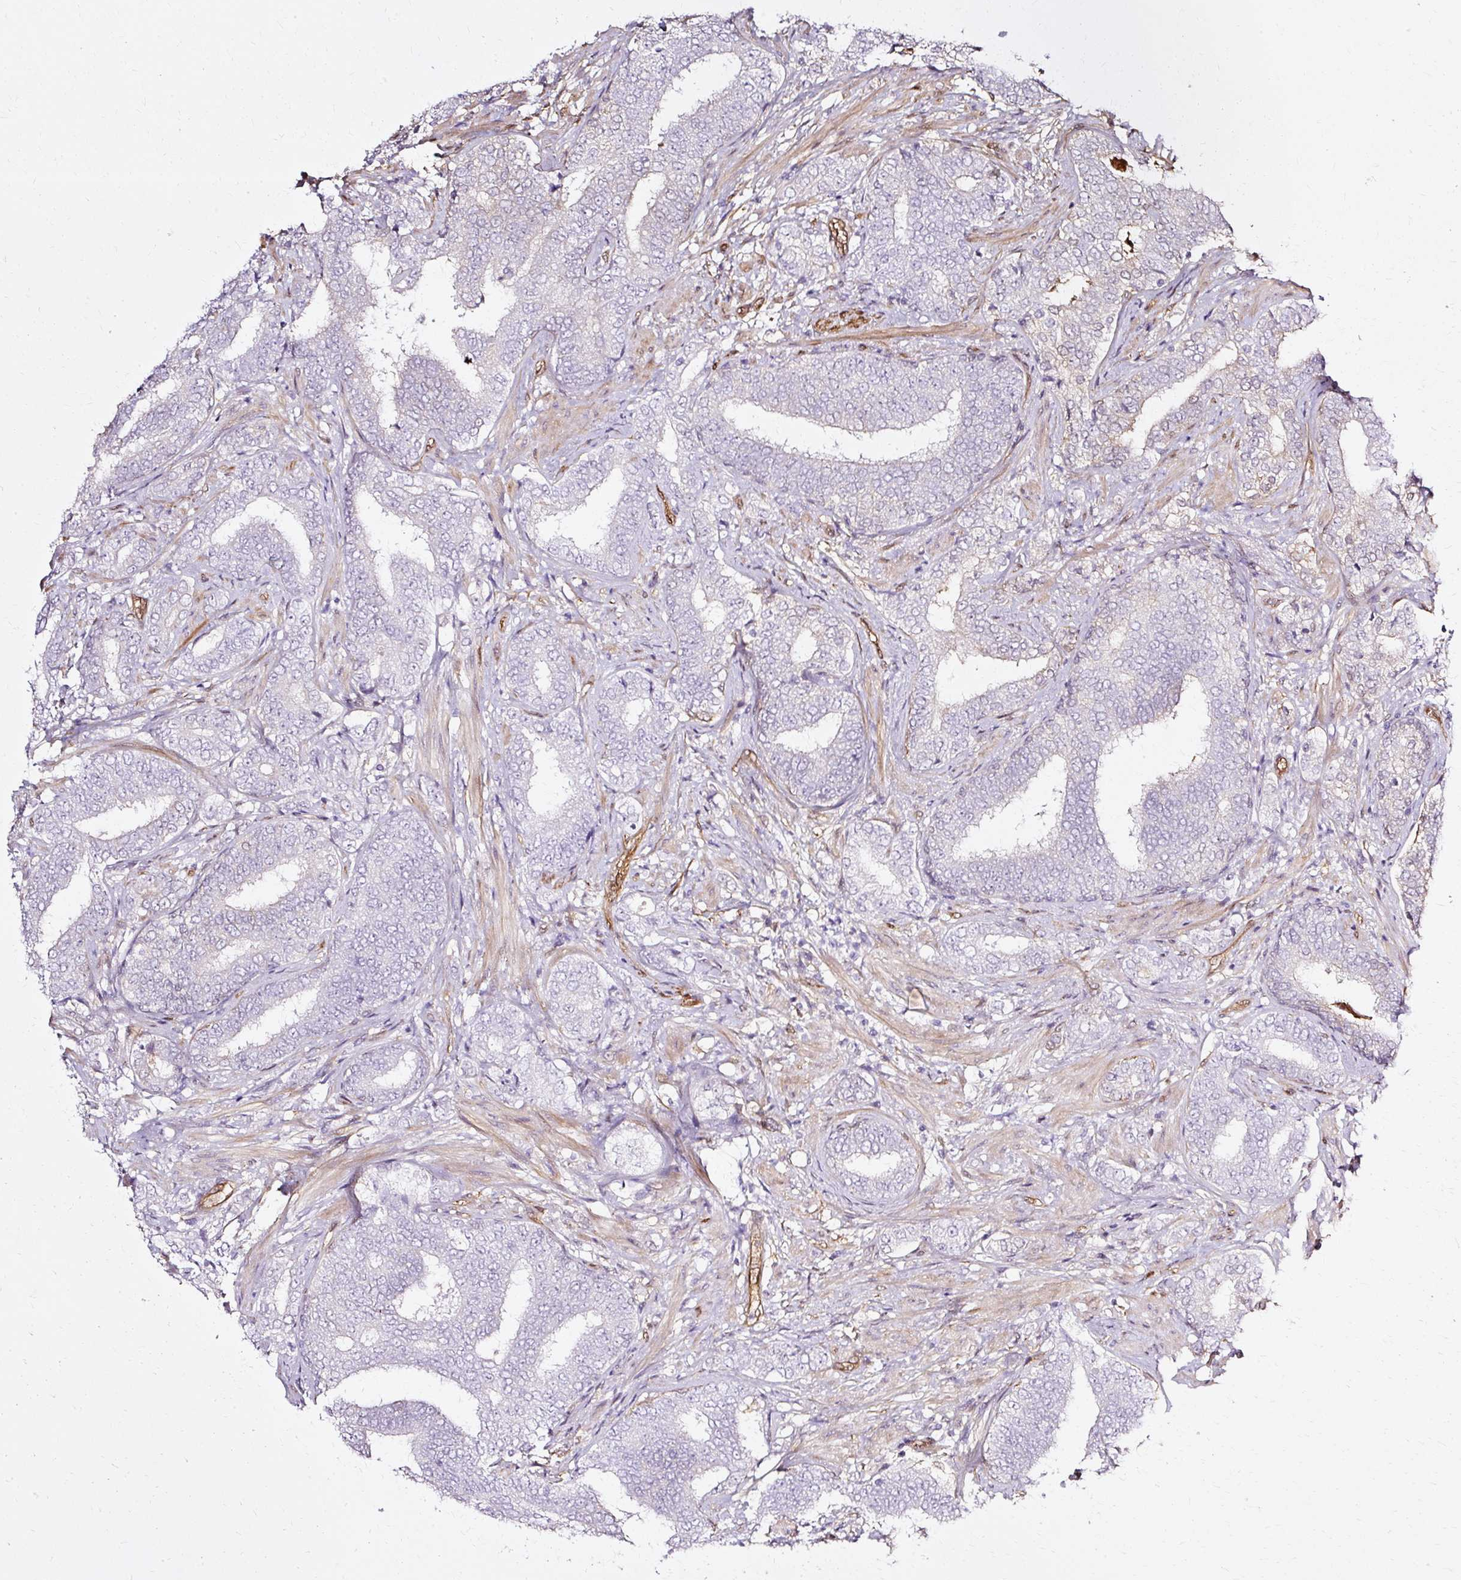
{"staining": {"intensity": "negative", "quantity": "none", "location": "none"}, "tissue": "prostate cancer", "cell_type": "Tumor cells", "image_type": "cancer", "snomed": [{"axis": "morphology", "description": "Adenocarcinoma, High grade"}, {"axis": "topography", "description": "Prostate"}], "caption": "There is no significant staining in tumor cells of prostate adenocarcinoma (high-grade).", "gene": "CNN3", "patient": {"sex": "male", "age": 72}}